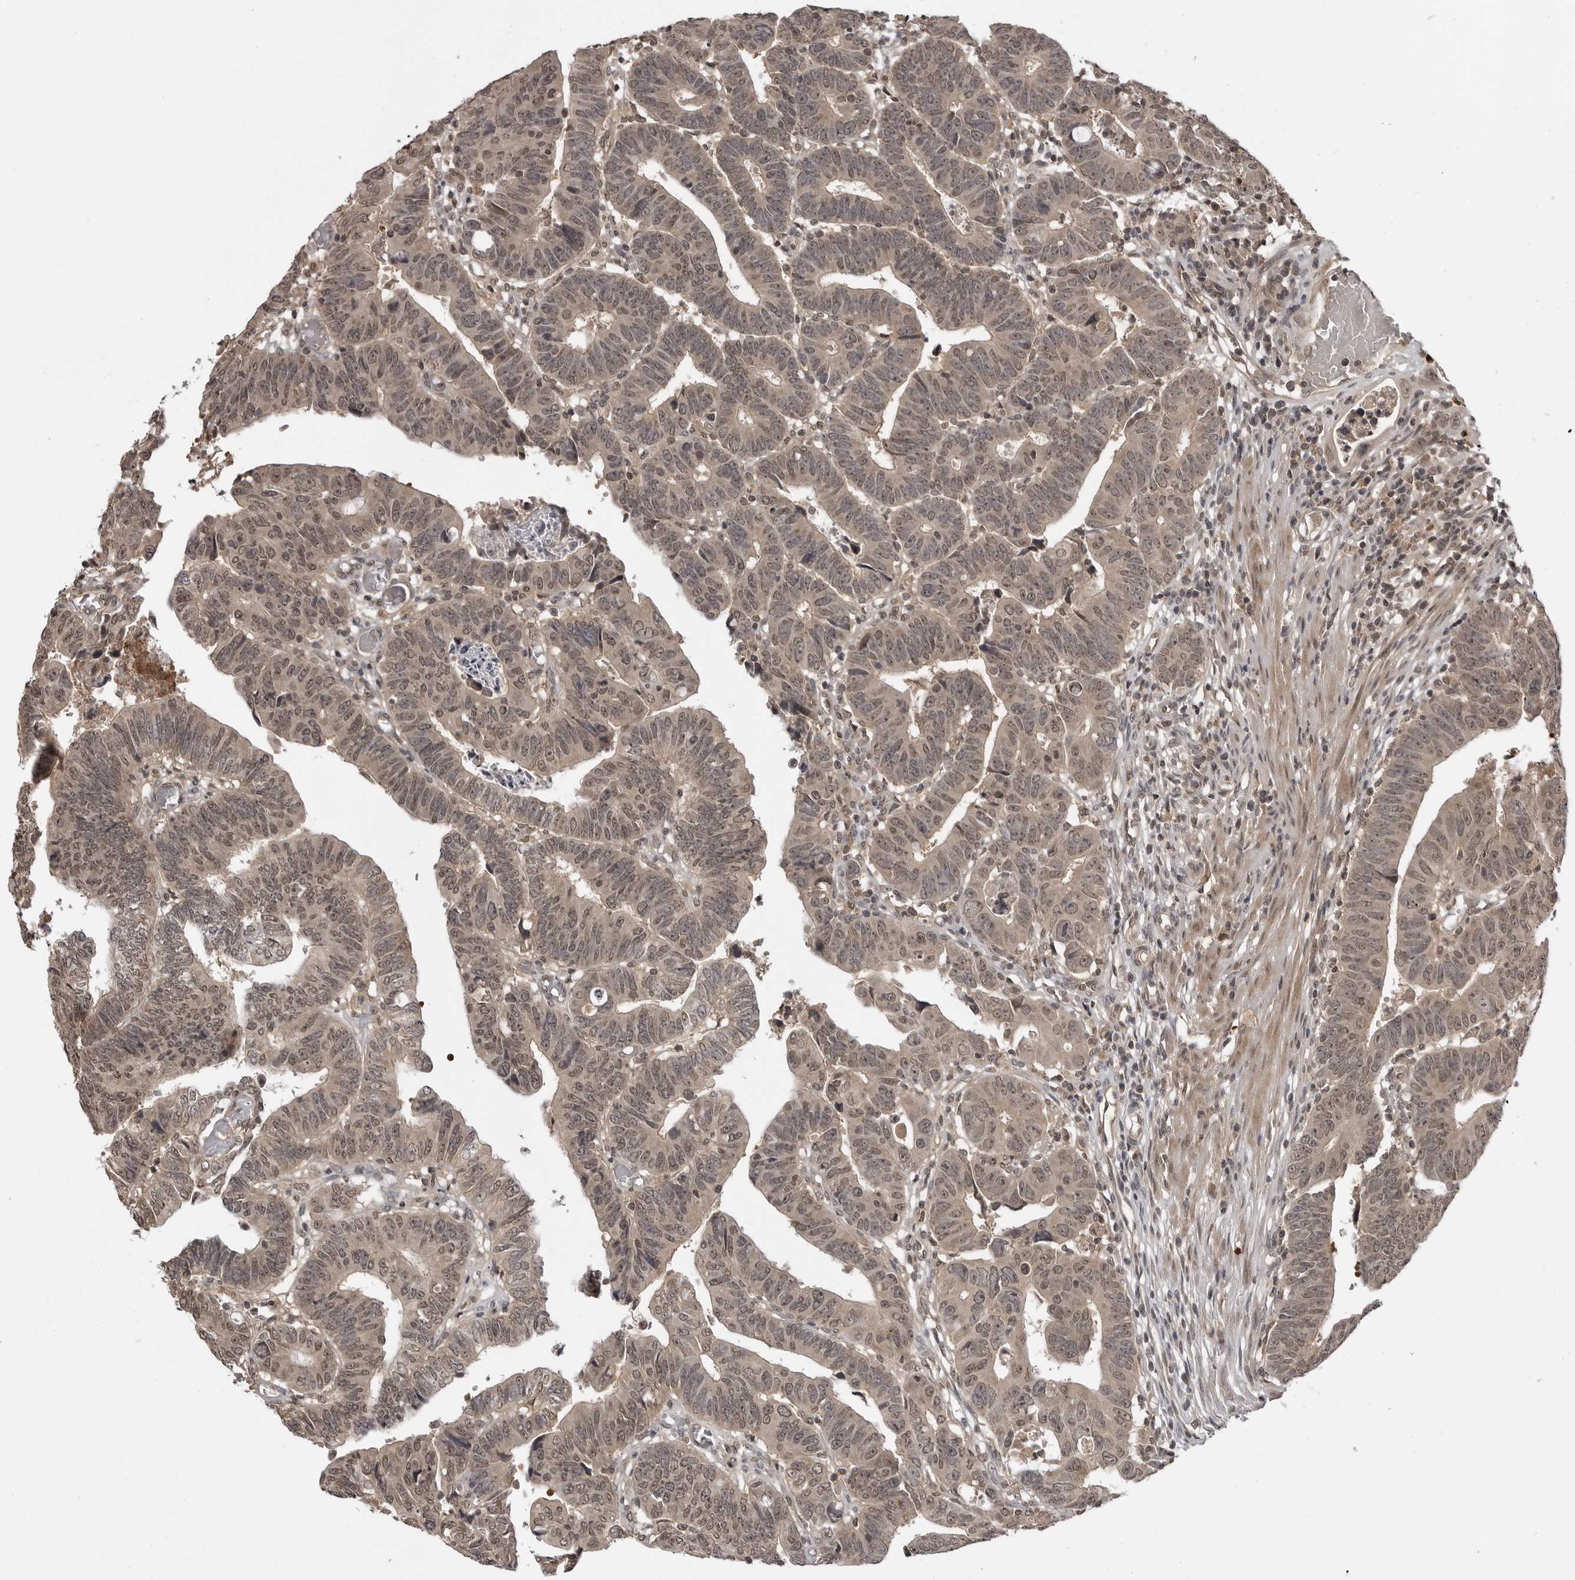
{"staining": {"intensity": "moderate", "quantity": ">75%", "location": "cytoplasmic/membranous,nuclear"}, "tissue": "colorectal cancer", "cell_type": "Tumor cells", "image_type": "cancer", "snomed": [{"axis": "morphology", "description": "Adenocarcinoma, NOS"}, {"axis": "topography", "description": "Rectum"}], "caption": "Protein staining demonstrates moderate cytoplasmic/membranous and nuclear positivity in approximately >75% of tumor cells in colorectal cancer. The staining was performed using DAB to visualize the protein expression in brown, while the nuclei were stained in blue with hematoxylin (Magnification: 20x).", "gene": "IL24", "patient": {"sex": "female", "age": 65}}